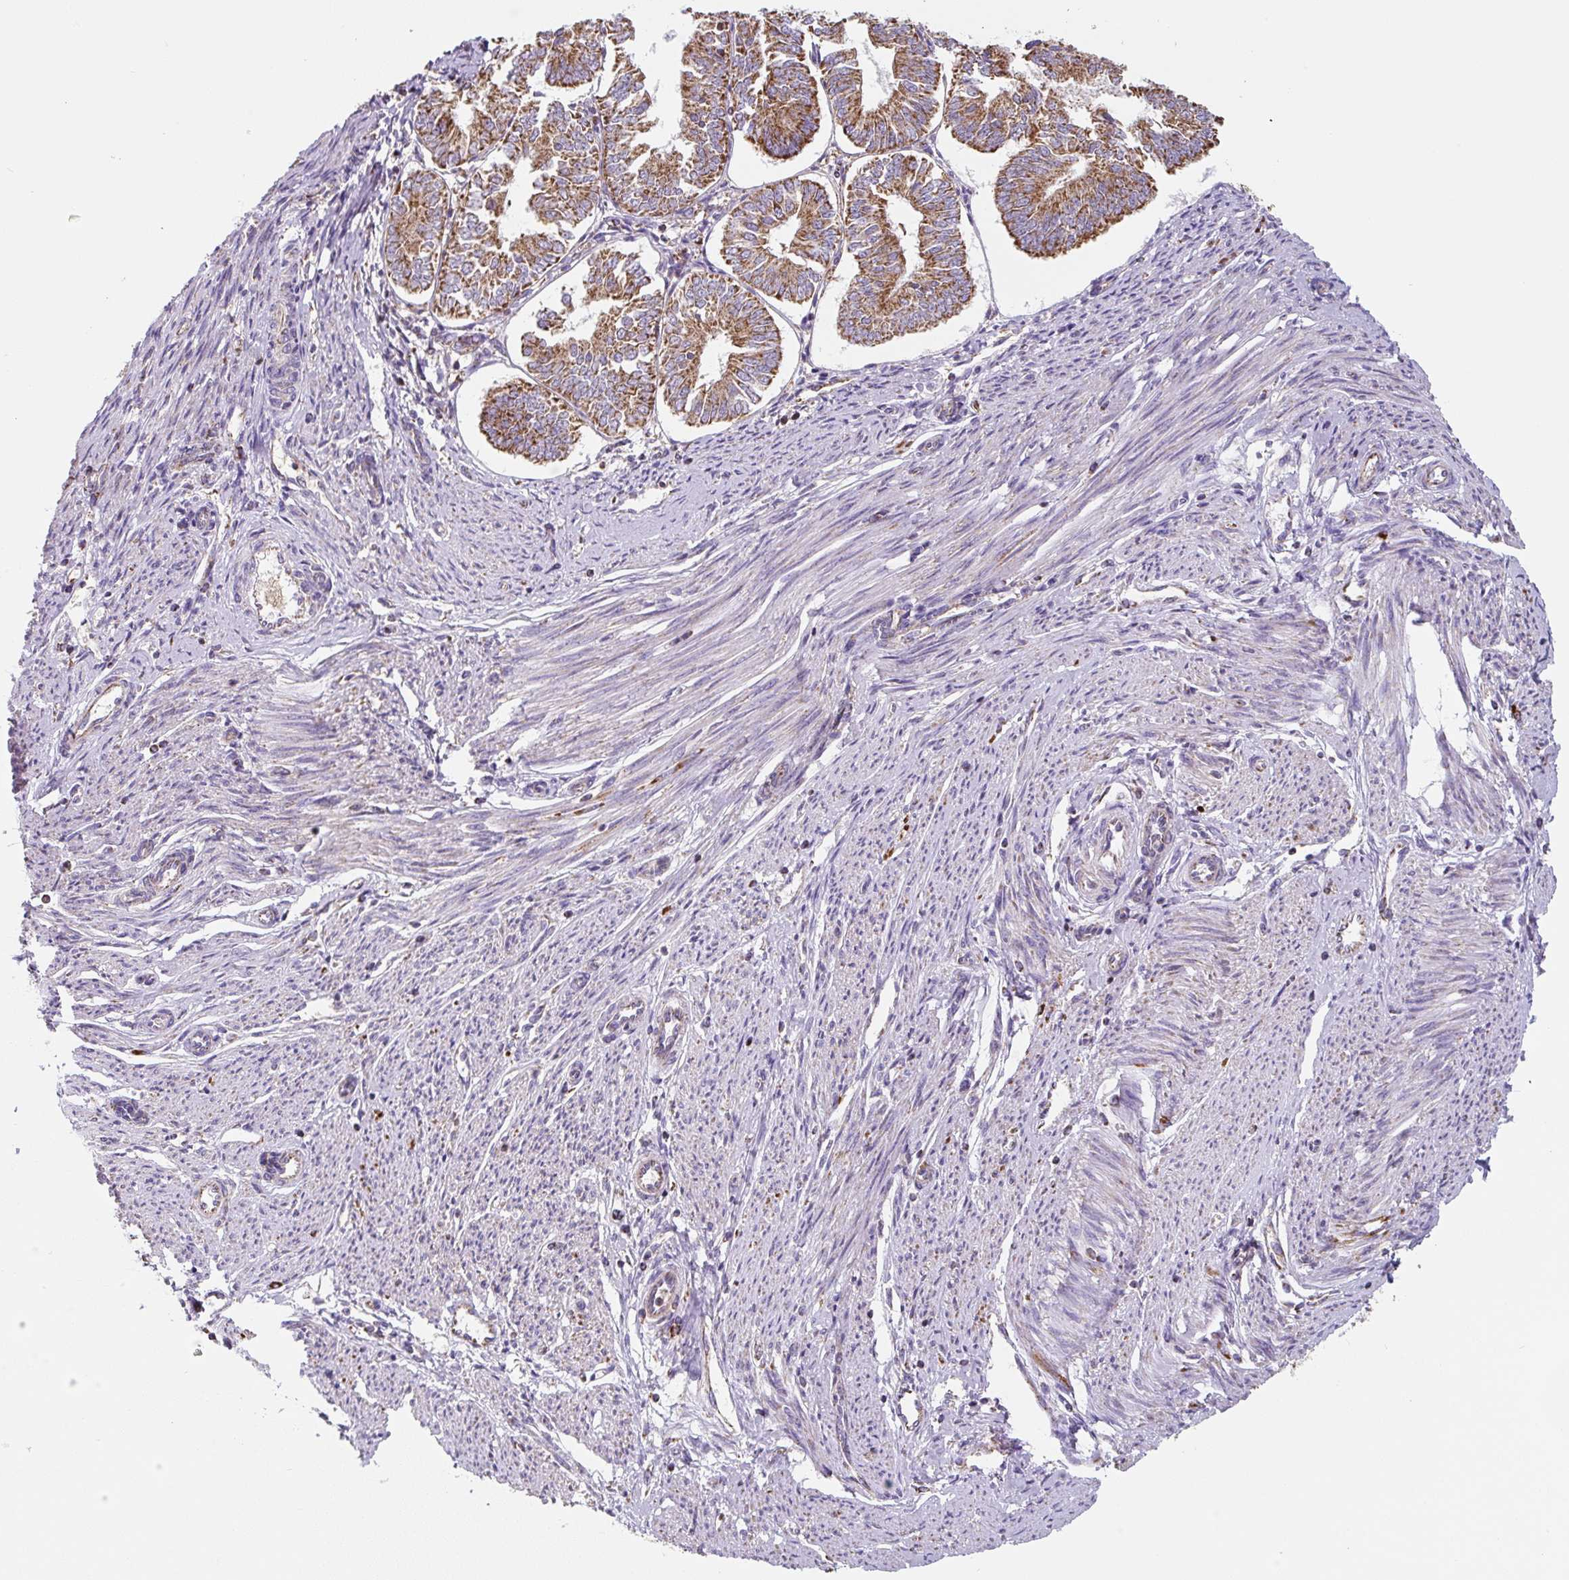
{"staining": {"intensity": "moderate", "quantity": ">75%", "location": "cytoplasmic/membranous"}, "tissue": "endometrial cancer", "cell_type": "Tumor cells", "image_type": "cancer", "snomed": [{"axis": "morphology", "description": "Adenocarcinoma, NOS"}, {"axis": "topography", "description": "Endometrium"}], "caption": "Moderate cytoplasmic/membranous positivity for a protein is seen in approximately >75% of tumor cells of endometrial cancer using IHC.", "gene": "MT-CO2", "patient": {"sex": "female", "age": 58}}